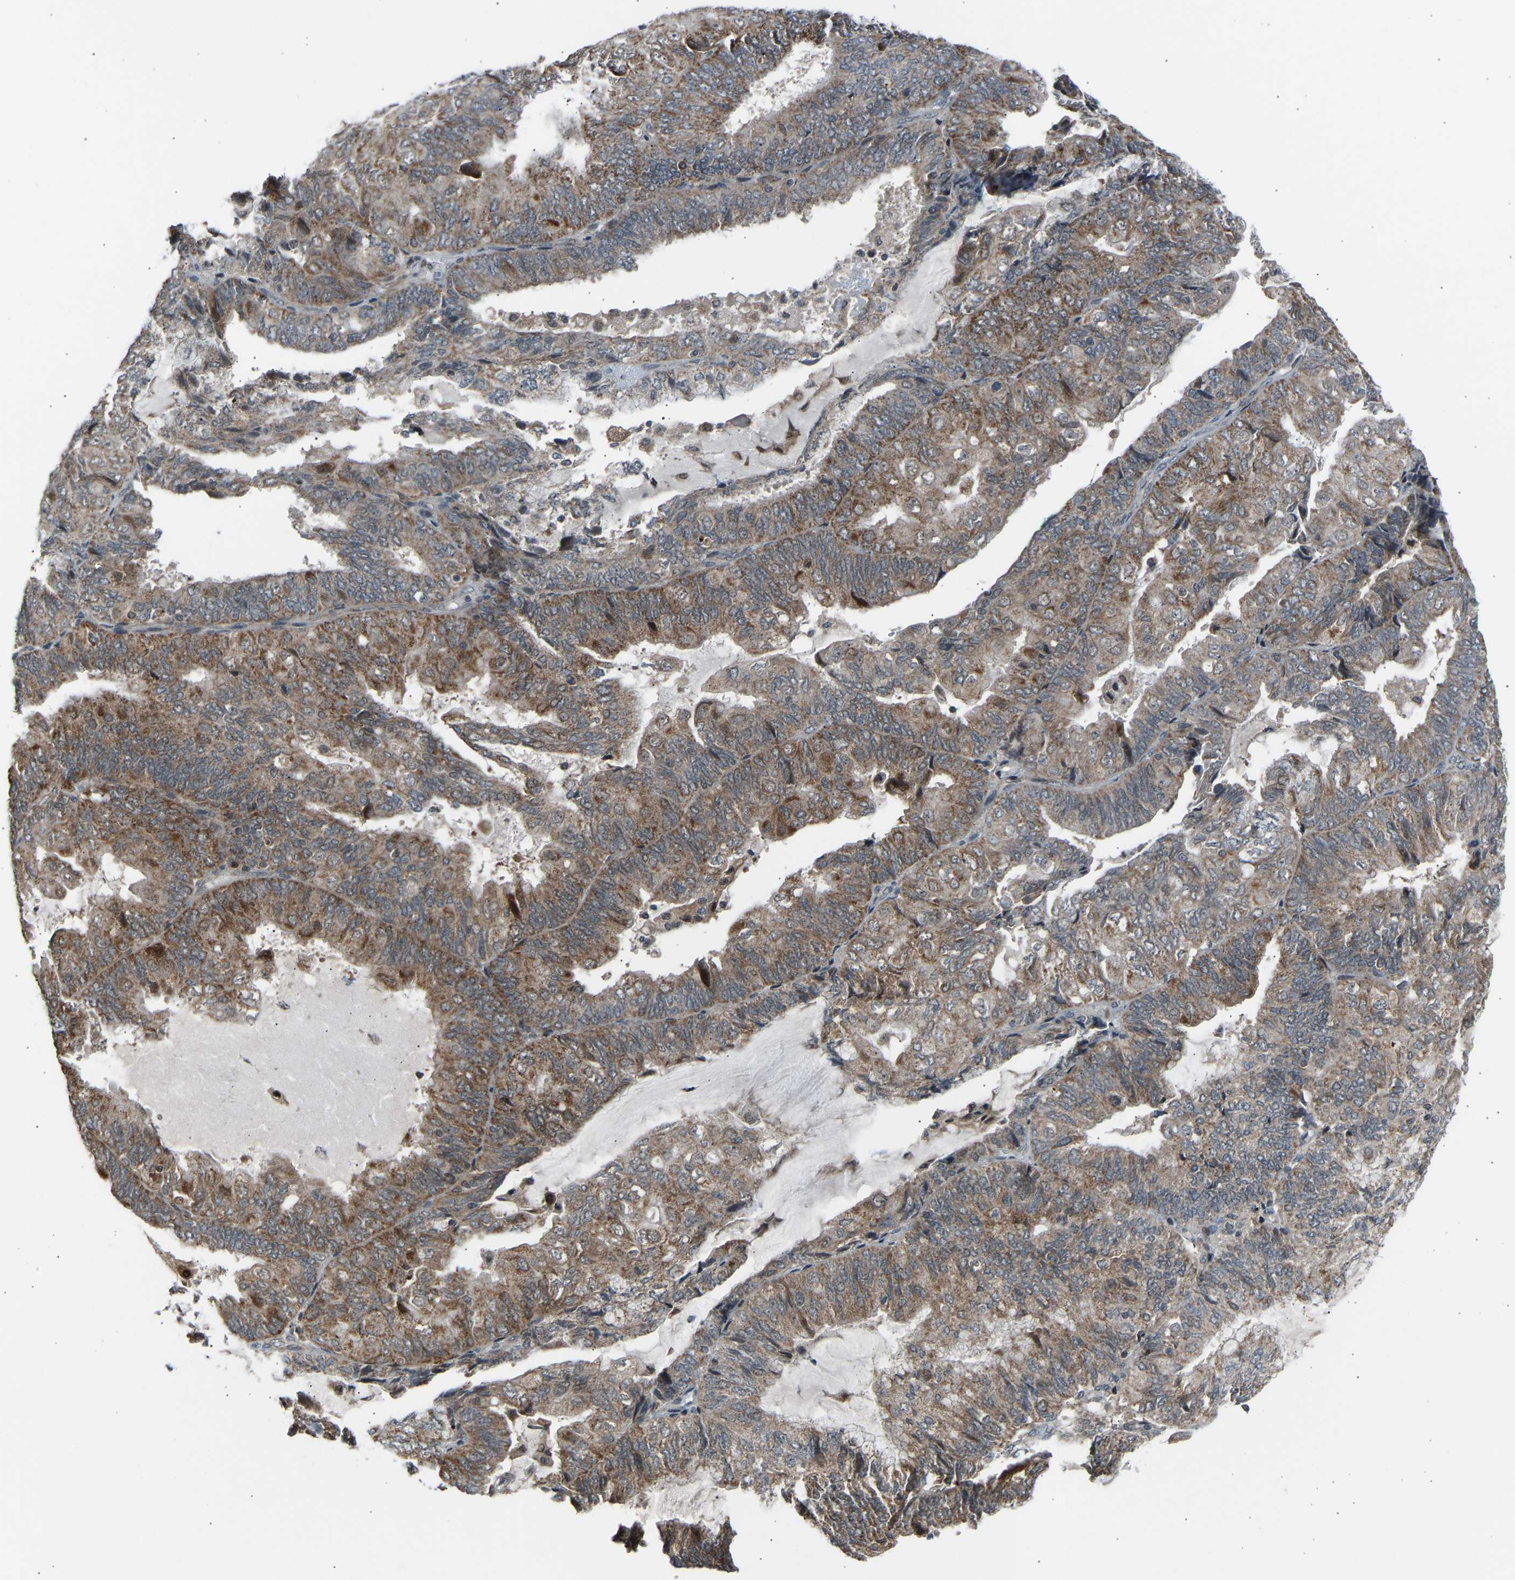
{"staining": {"intensity": "moderate", "quantity": "25%-75%", "location": "cytoplasmic/membranous"}, "tissue": "endometrial cancer", "cell_type": "Tumor cells", "image_type": "cancer", "snomed": [{"axis": "morphology", "description": "Adenocarcinoma, NOS"}, {"axis": "topography", "description": "Endometrium"}], "caption": "Moderate cytoplasmic/membranous expression for a protein is identified in about 25%-75% of tumor cells of endometrial adenocarcinoma using immunohistochemistry (IHC).", "gene": "SLIRP", "patient": {"sex": "female", "age": 81}}